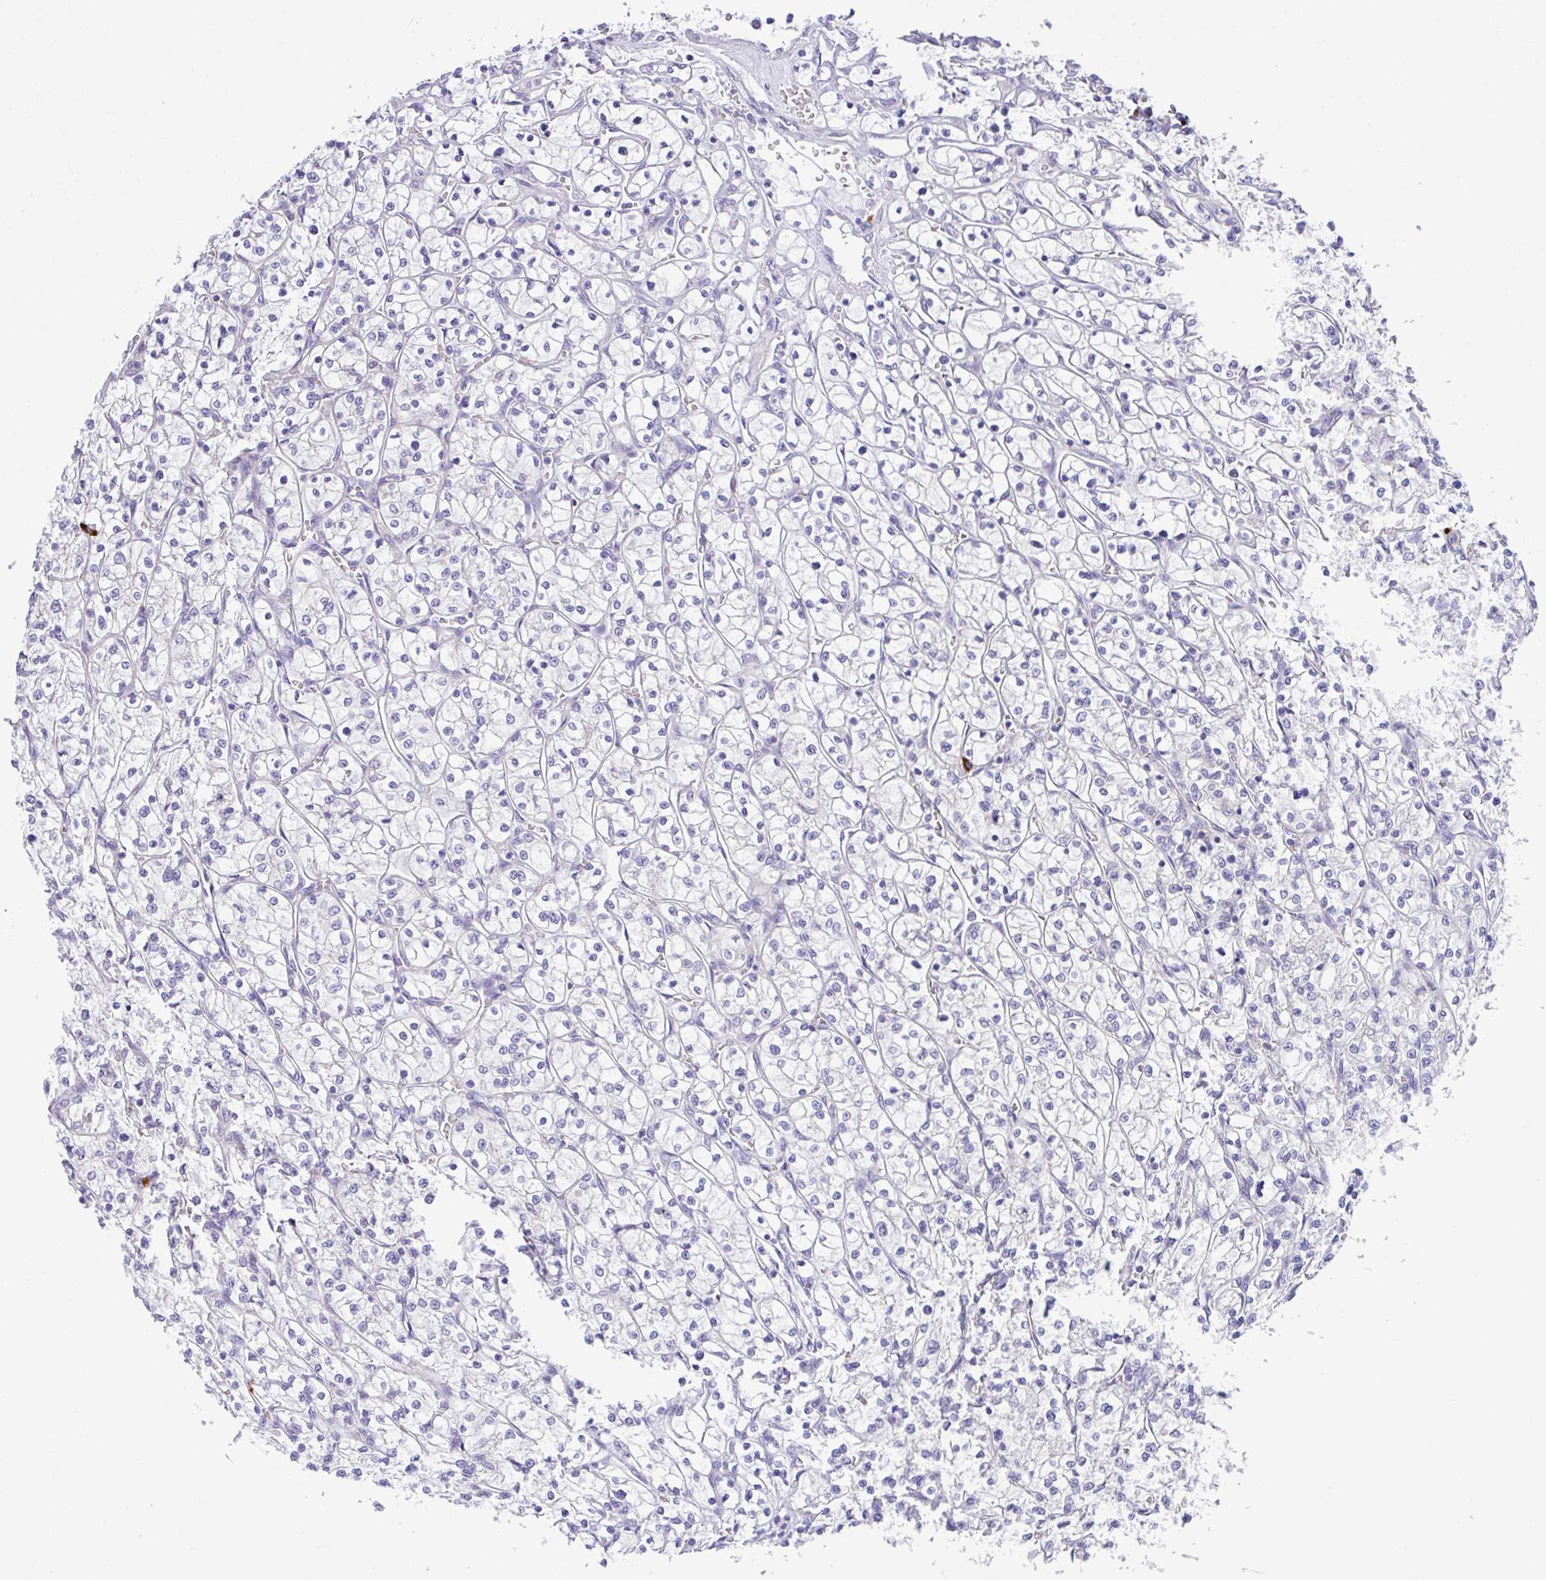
{"staining": {"intensity": "negative", "quantity": "none", "location": "none"}, "tissue": "renal cancer", "cell_type": "Tumor cells", "image_type": "cancer", "snomed": [{"axis": "morphology", "description": "Adenocarcinoma, NOS"}, {"axis": "topography", "description": "Kidney"}], "caption": "DAB immunohistochemical staining of human renal cancer displays no significant positivity in tumor cells. Nuclei are stained in blue.", "gene": "NCF1", "patient": {"sex": "female", "age": 64}}